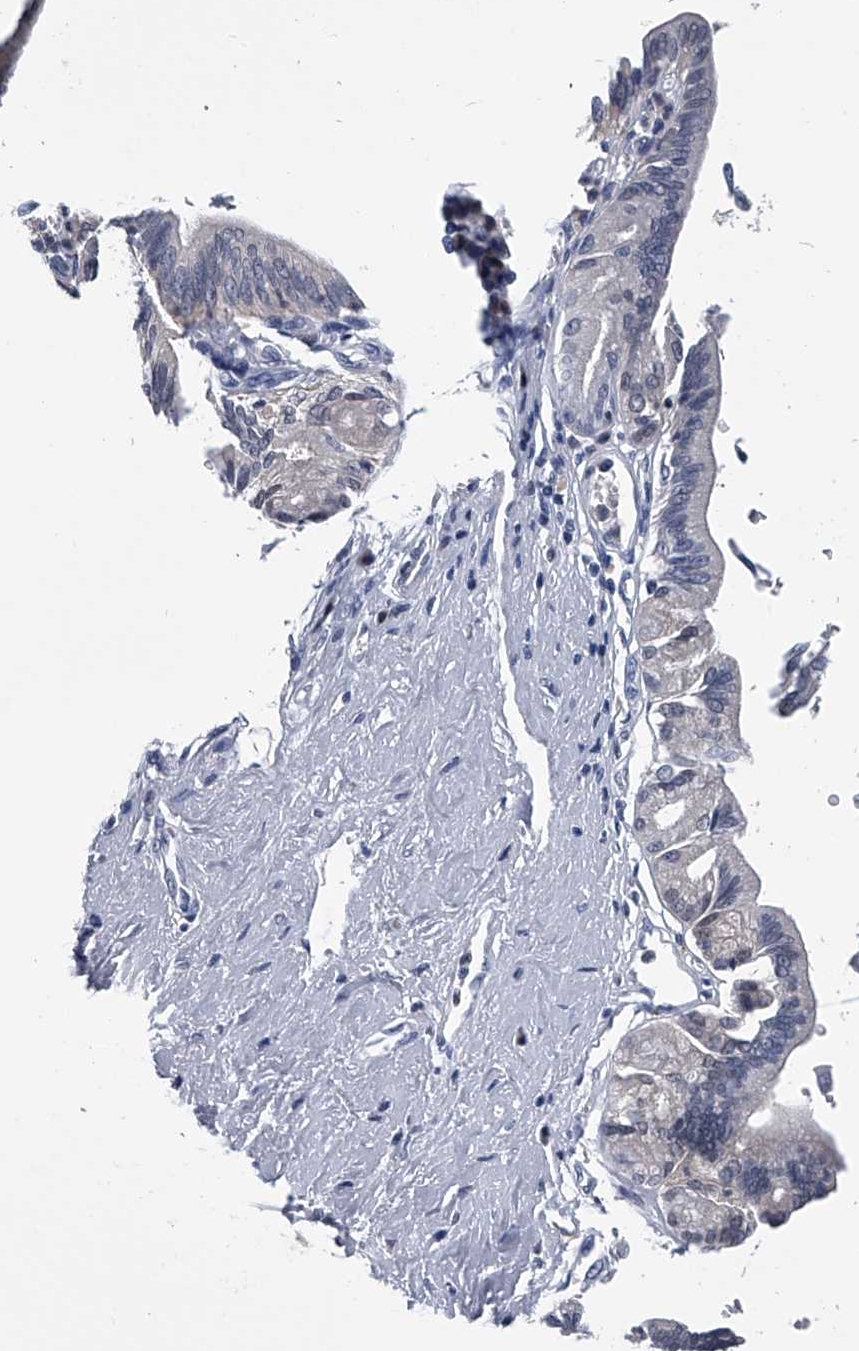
{"staining": {"intensity": "negative", "quantity": "none", "location": "none"}, "tissue": "pancreatic cancer", "cell_type": "Tumor cells", "image_type": "cancer", "snomed": [{"axis": "morphology", "description": "Adenocarcinoma, NOS"}, {"axis": "topography", "description": "Pancreas"}], "caption": "The histopathology image reveals no significant positivity in tumor cells of pancreatic adenocarcinoma.", "gene": "PDXK", "patient": {"sex": "female", "age": 73}}